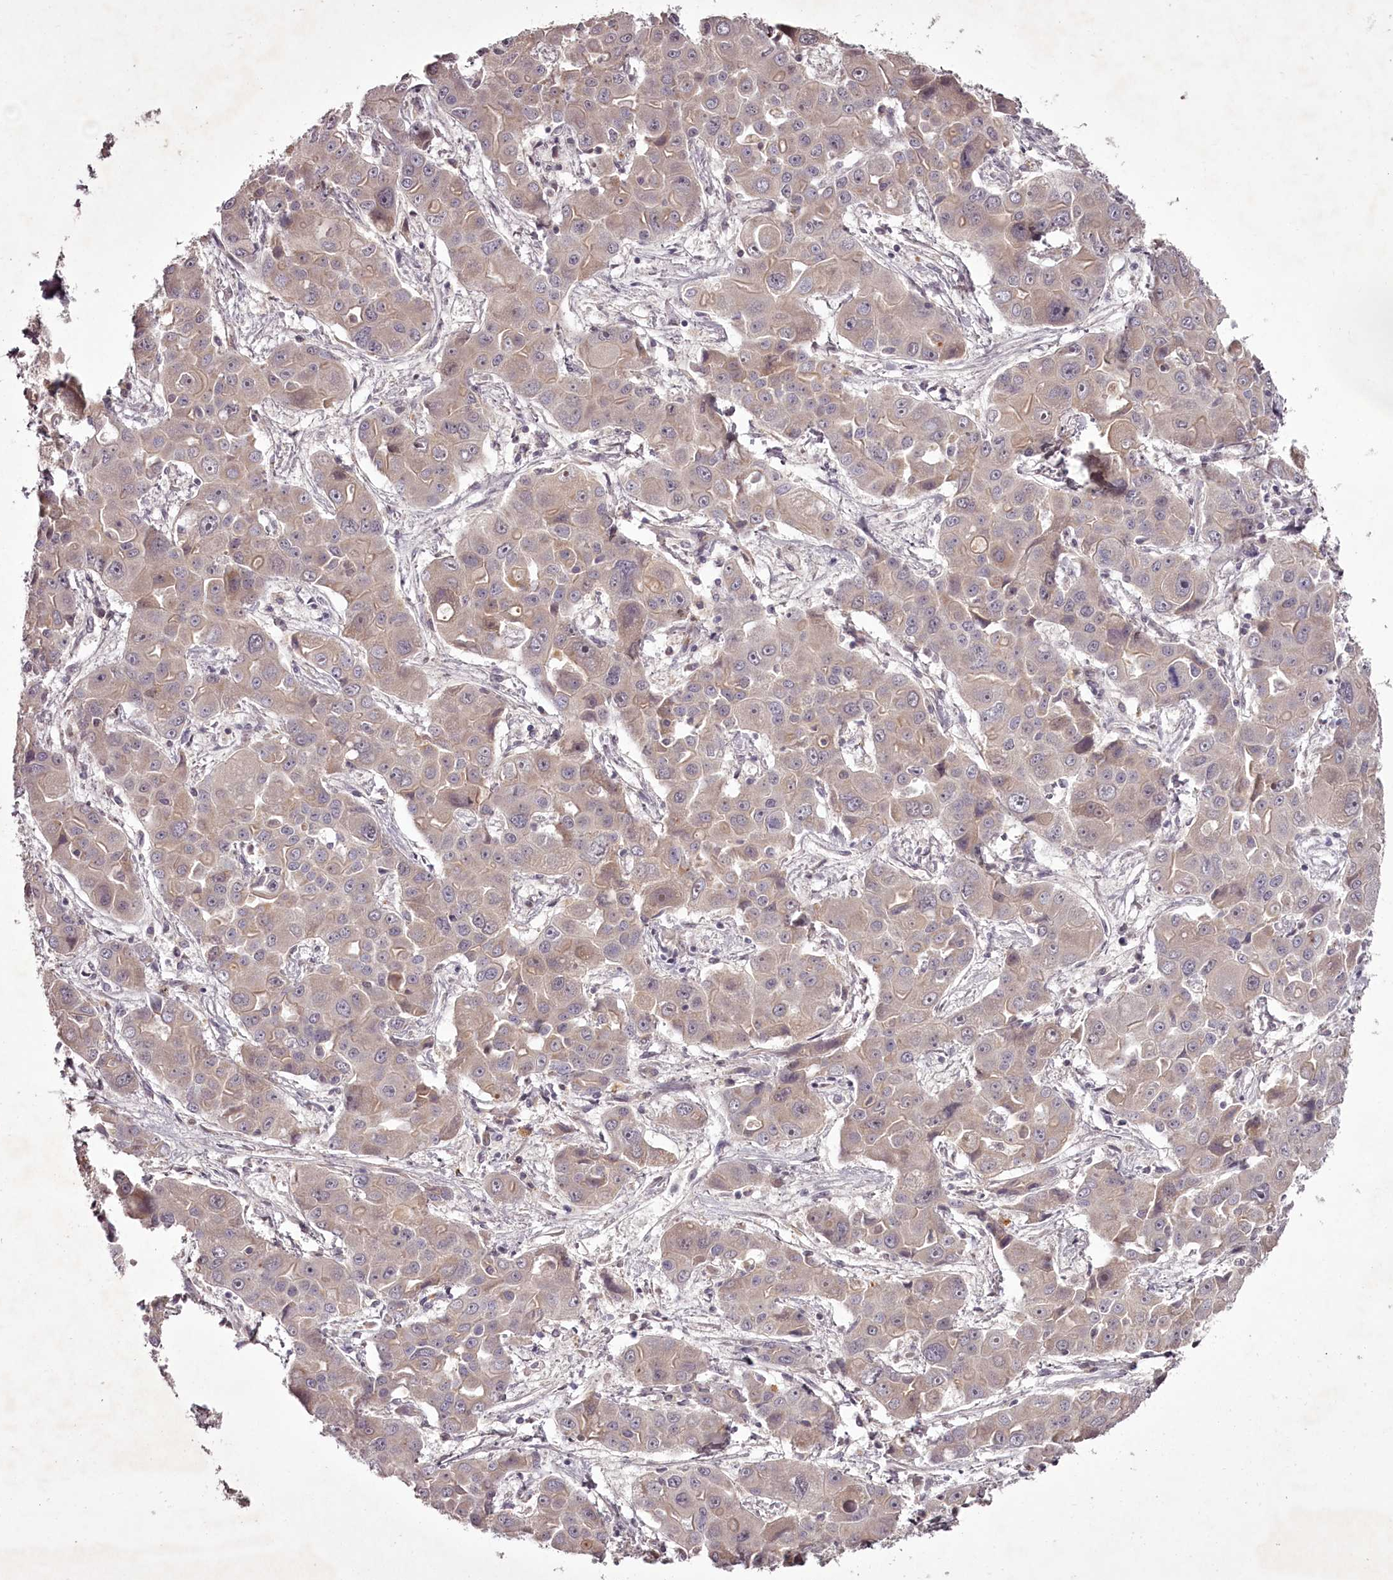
{"staining": {"intensity": "weak", "quantity": "25%-75%", "location": "cytoplasmic/membranous"}, "tissue": "liver cancer", "cell_type": "Tumor cells", "image_type": "cancer", "snomed": [{"axis": "morphology", "description": "Cholangiocarcinoma"}, {"axis": "topography", "description": "Liver"}], "caption": "DAB (3,3'-diaminobenzidine) immunohistochemical staining of cholangiocarcinoma (liver) demonstrates weak cytoplasmic/membranous protein expression in approximately 25%-75% of tumor cells.", "gene": "RBMXL2", "patient": {"sex": "male", "age": 67}}